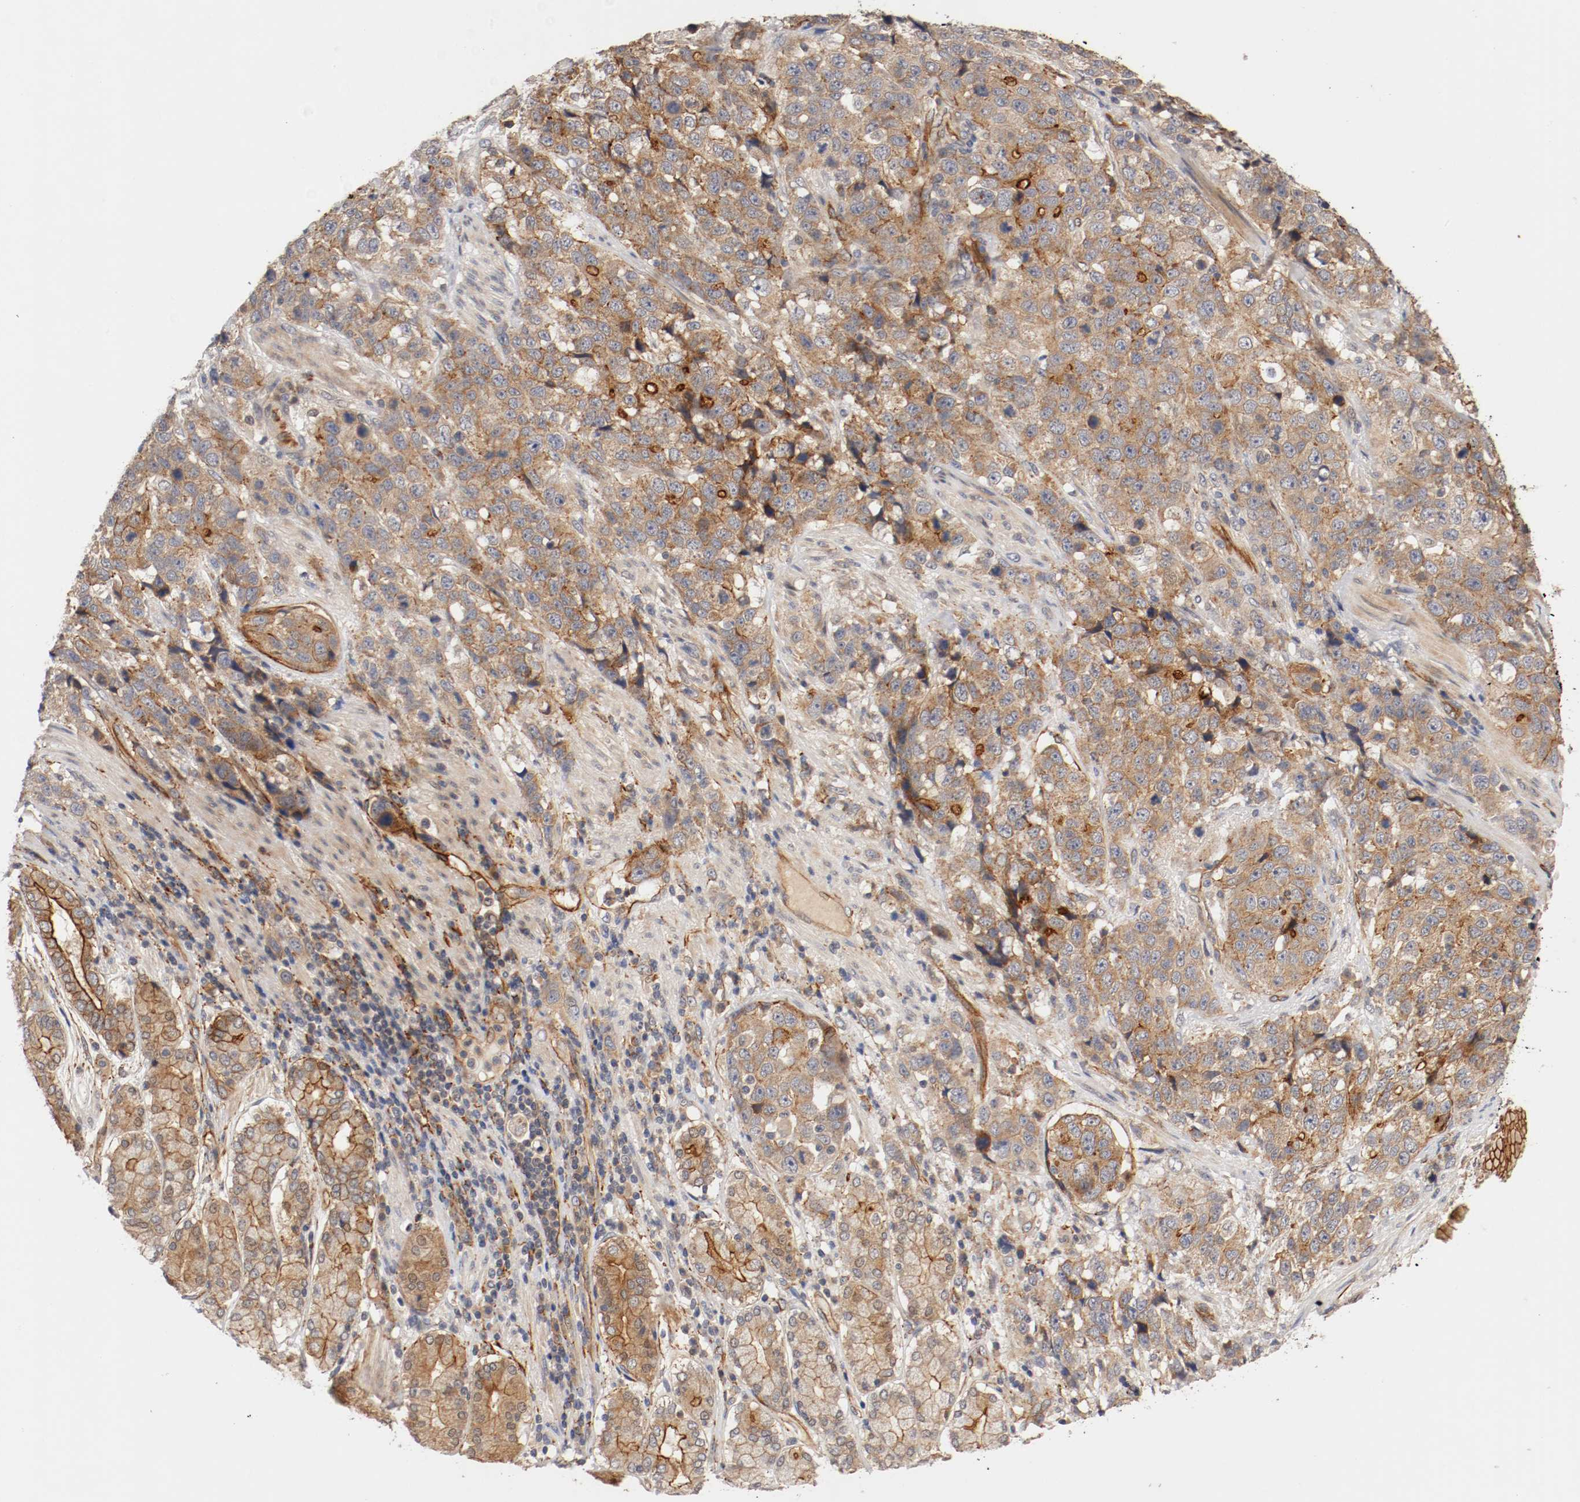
{"staining": {"intensity": "moderate", "quantity": ">75%", "location": "cytoplasmic/membranous"}, "tissue": "stomach cancer", "cell_type": "Tumor cells", "image_type": "cancer", "snomed": [{"axis": "morphology", "description": "Normal tissue, NOS"}, {"axis": "morphology", "description": "Adenocarcinoma, NOS"}, {"axis": "topography", "description": "Stomach"}], "caption": "Immunohistochemical staining of stomach adenocarcinoma reveals moderate cytoplasmic/membranous protein staining in about >75% of tumor cells.", "gene": "TYK2", "patient": {"sex": "male", "age": 48}}